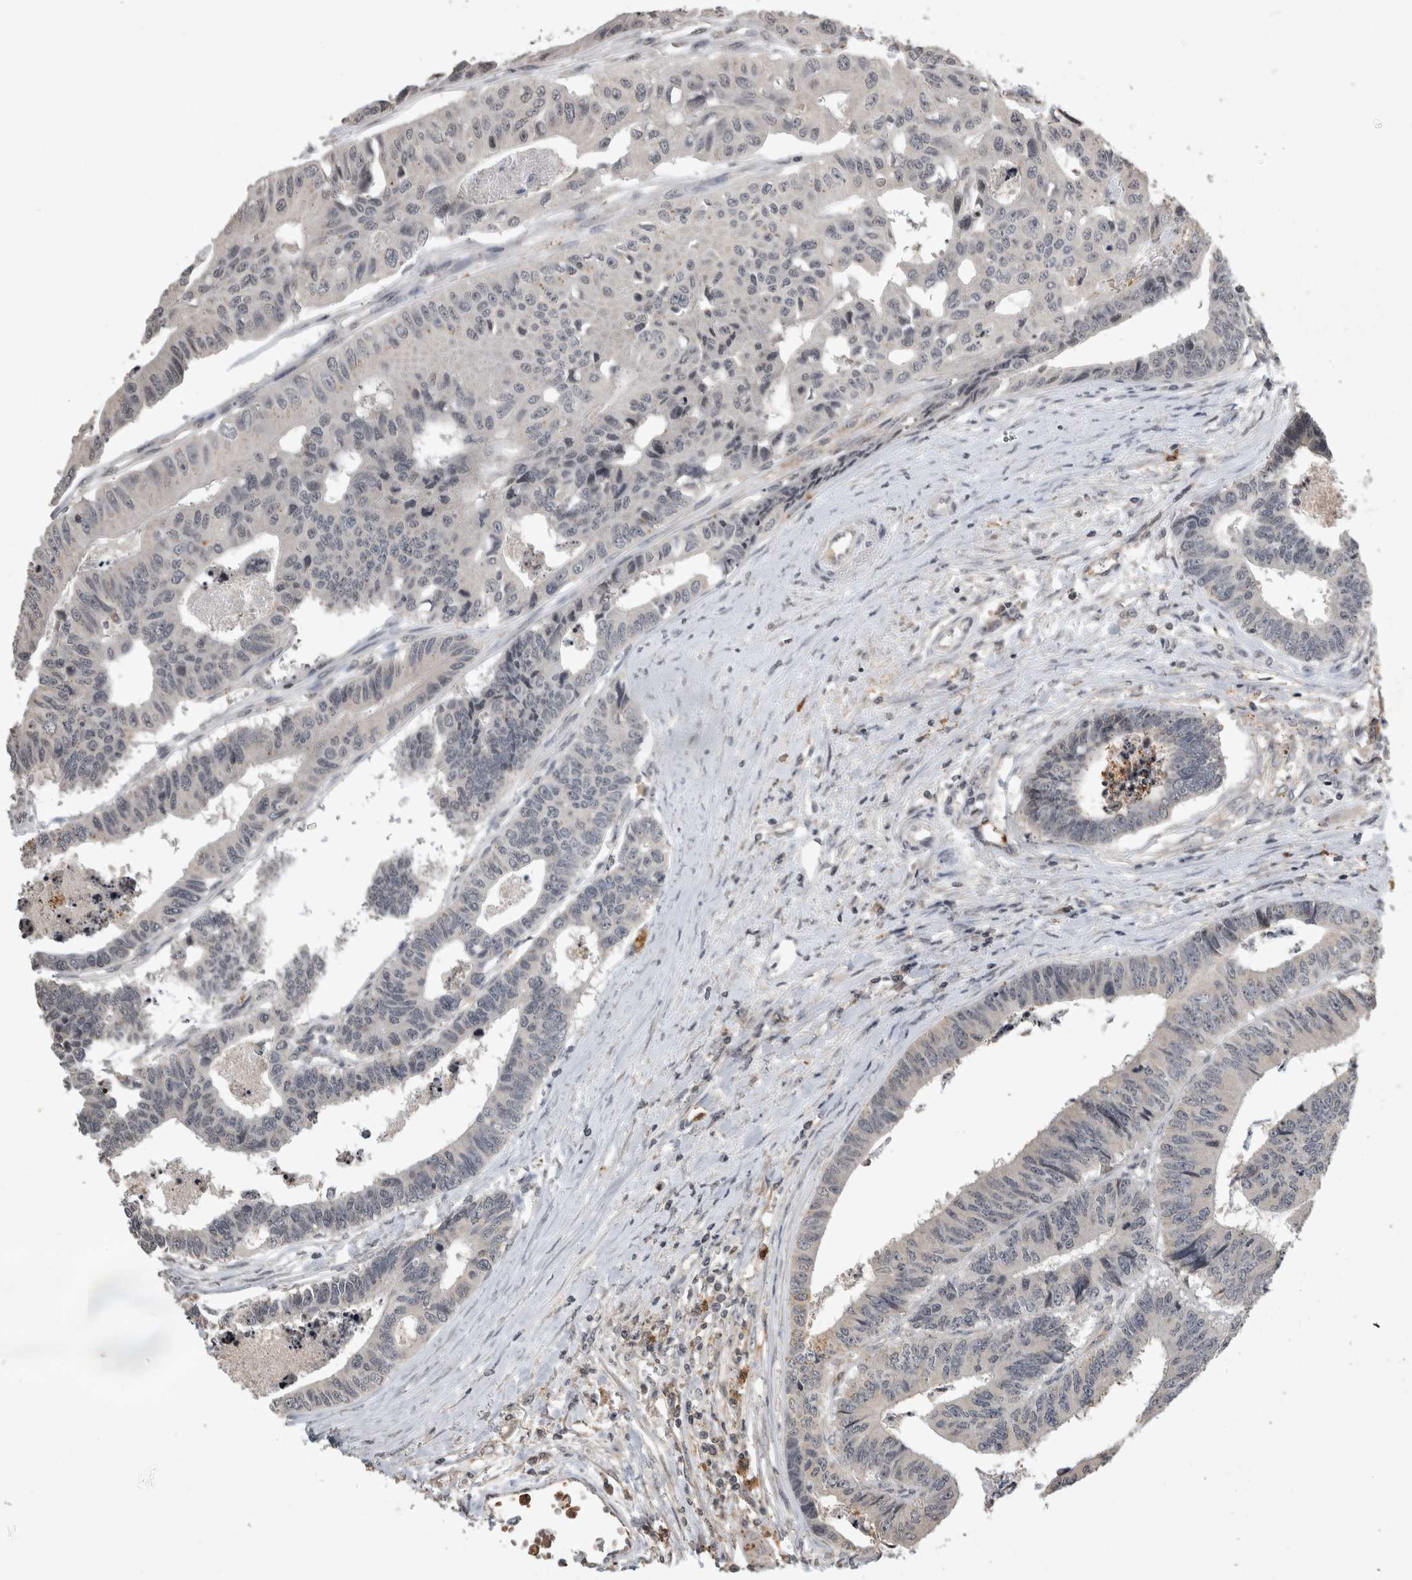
{"staining": {"intensity": "negative", "quantity": "none", "location": "none"}, "tissue": "colorectal cancer", "cell_type": "Tumor cells", "image_type": "cancer", "snomed": [{"axis": "morphology", "description": "Adenocarcinoma, NOS"}, {"axis": "topography", "description": "Rectum"}], "caption": "An immunohistochemistry (IHC) photomicrograph of colorectal cancer is shown. There is no staining in tumor cells of colorectal cancer.", "gene": "HRK", "patient": {"sex": "male", "age": 84}}